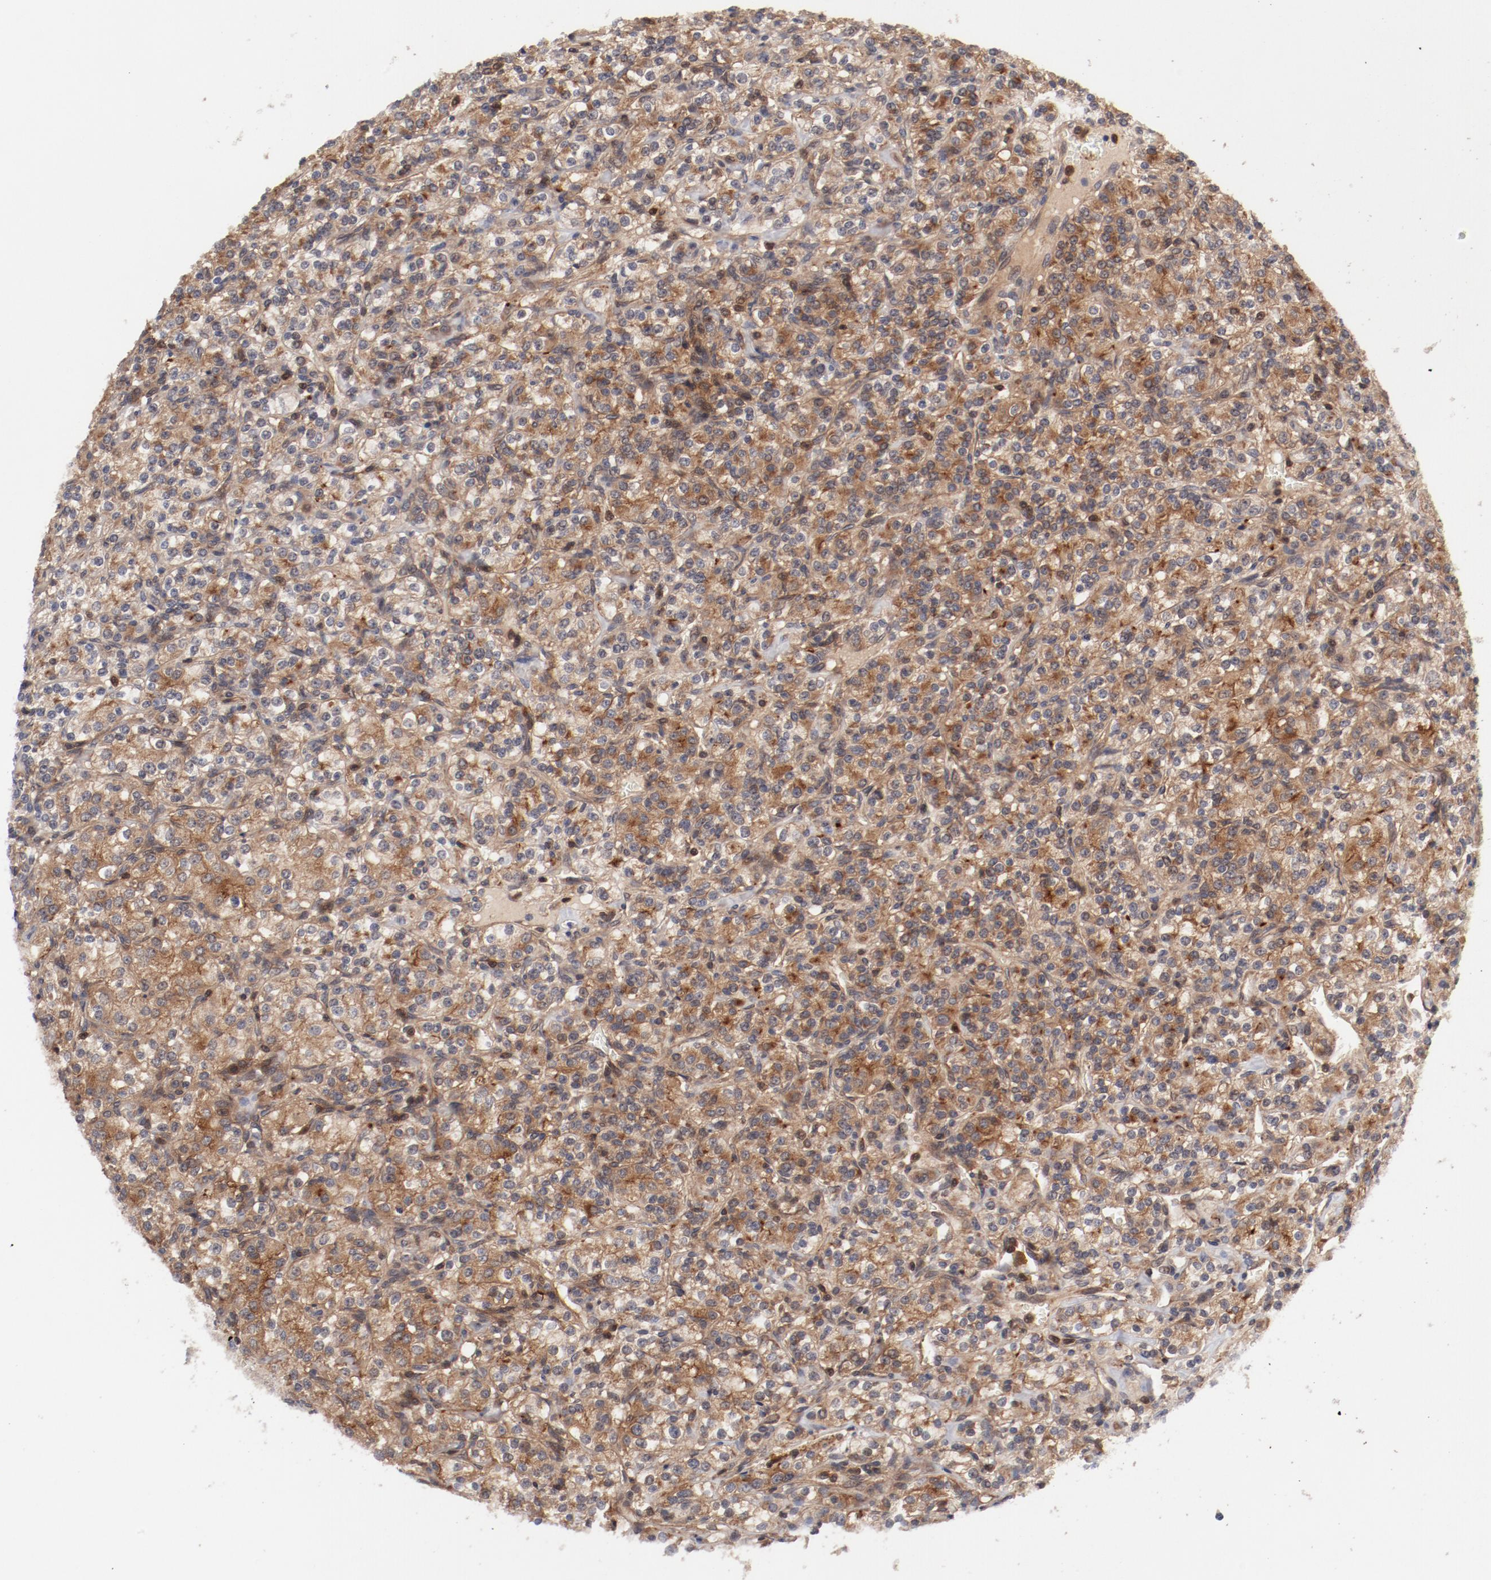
{"staining": {"intensity": "weak", "quantity": ">75%", "location": "cytoplasmic/membranous"}, "tissue": "renal cancer", "cell_type": "Tumor cells", "image_type": "cancer", "snomed": [{"axis": "morphology", "description": "Adenocarcinoma, NOS"}, {"axis": "topography", "description": "Kidney"}], "caption": "Renal cancer stained with a brown dye reveals weak cytoplasmic/membranous positive staining in about >75% of tumor cells.", "gene": "GUF1", "patient": {"sex": "male", "age": 77}}